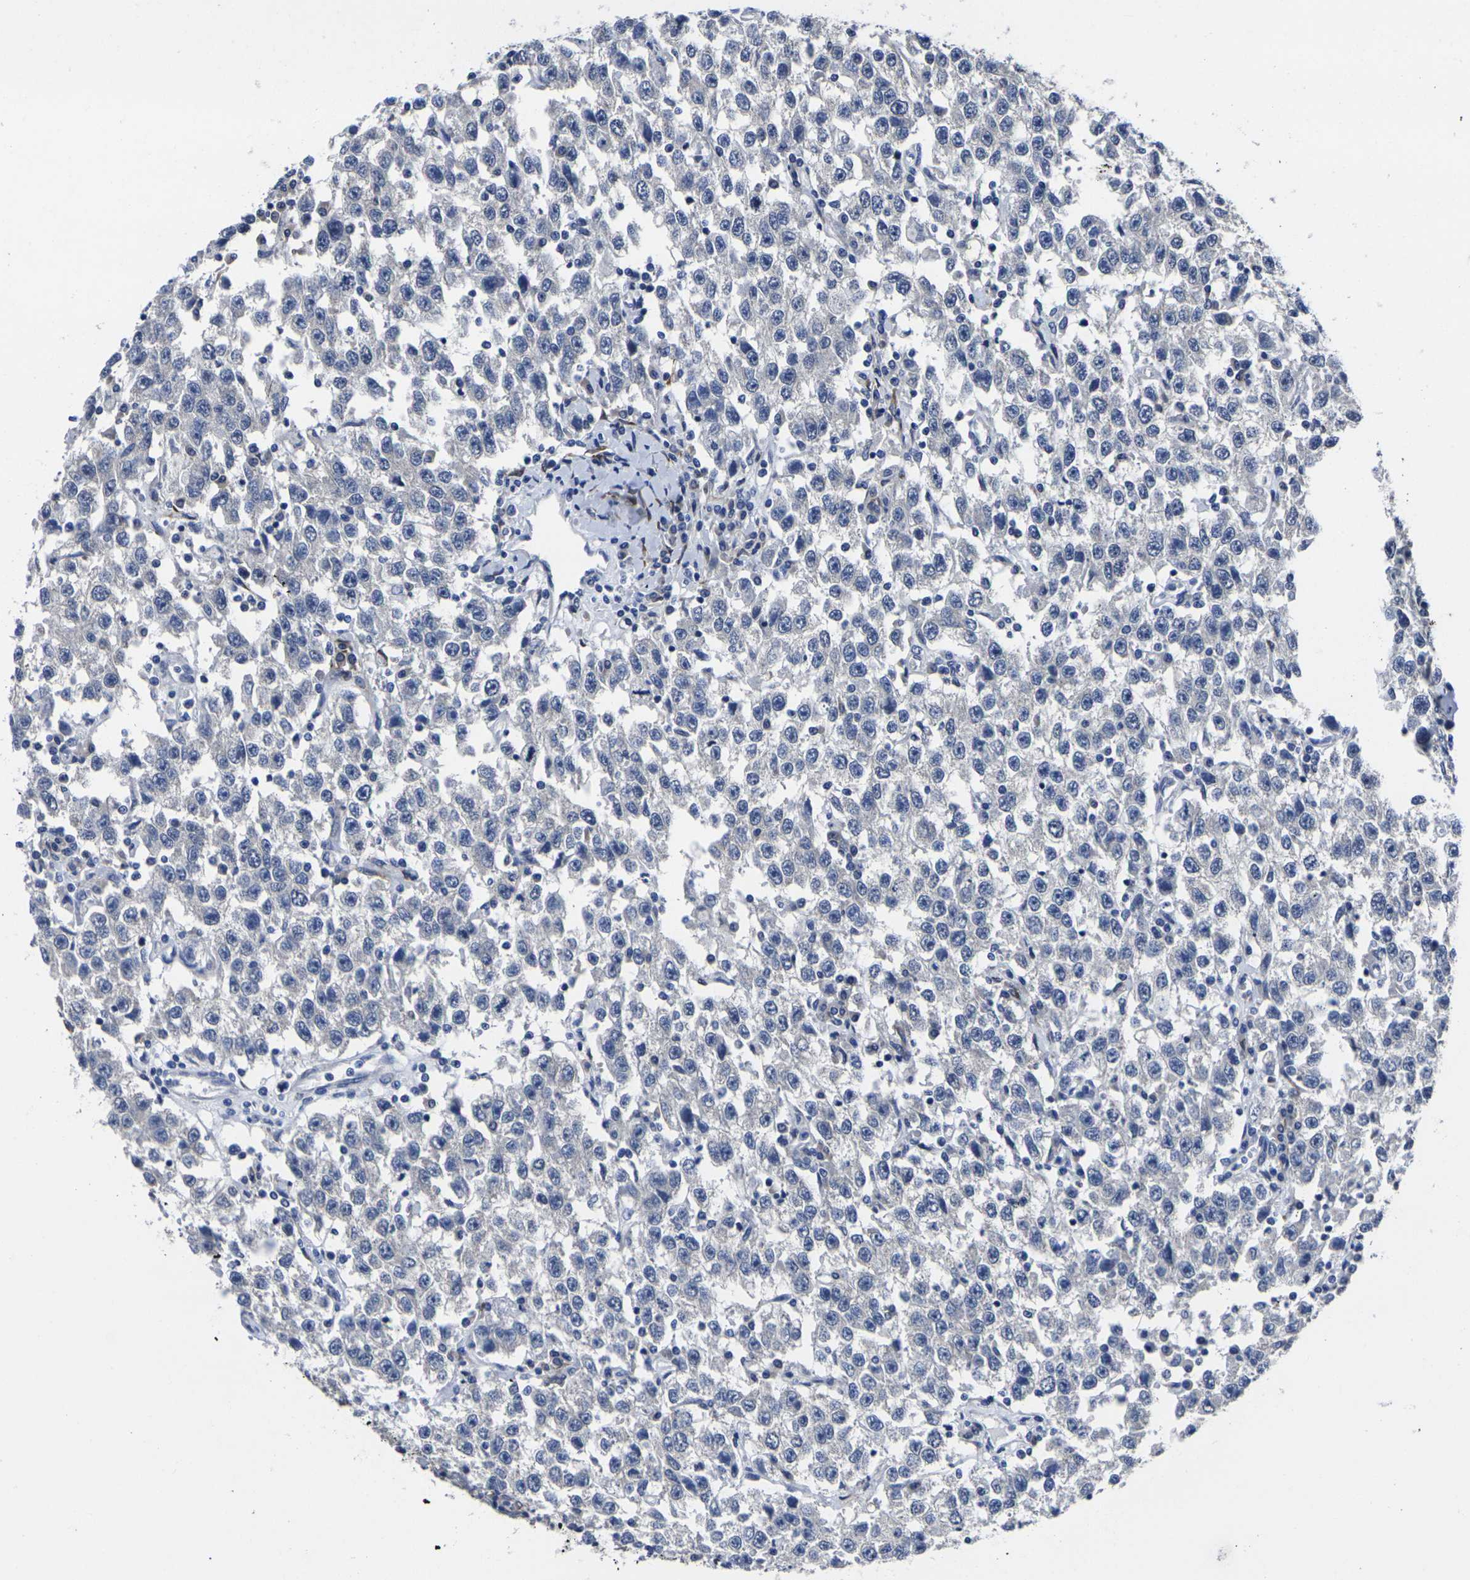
{"staining": {"intensity": "negative", "quantity": "none", "location": "none"}, "tissue": "testis cancer", "cell_type": "Tumor cells", "image_type": "cancer", "snomed": [{"axis": "morphology", "description": "Seminoma, NOS"}, {"axis": "topography", "description": "Testis"}], "caption": "DAB immunohistochemical staining of human testis seminoma exhibits no significant expression in tumor cells.", "gene": "CYP2C8", "patient": {"sex": "male", "age": 41}}